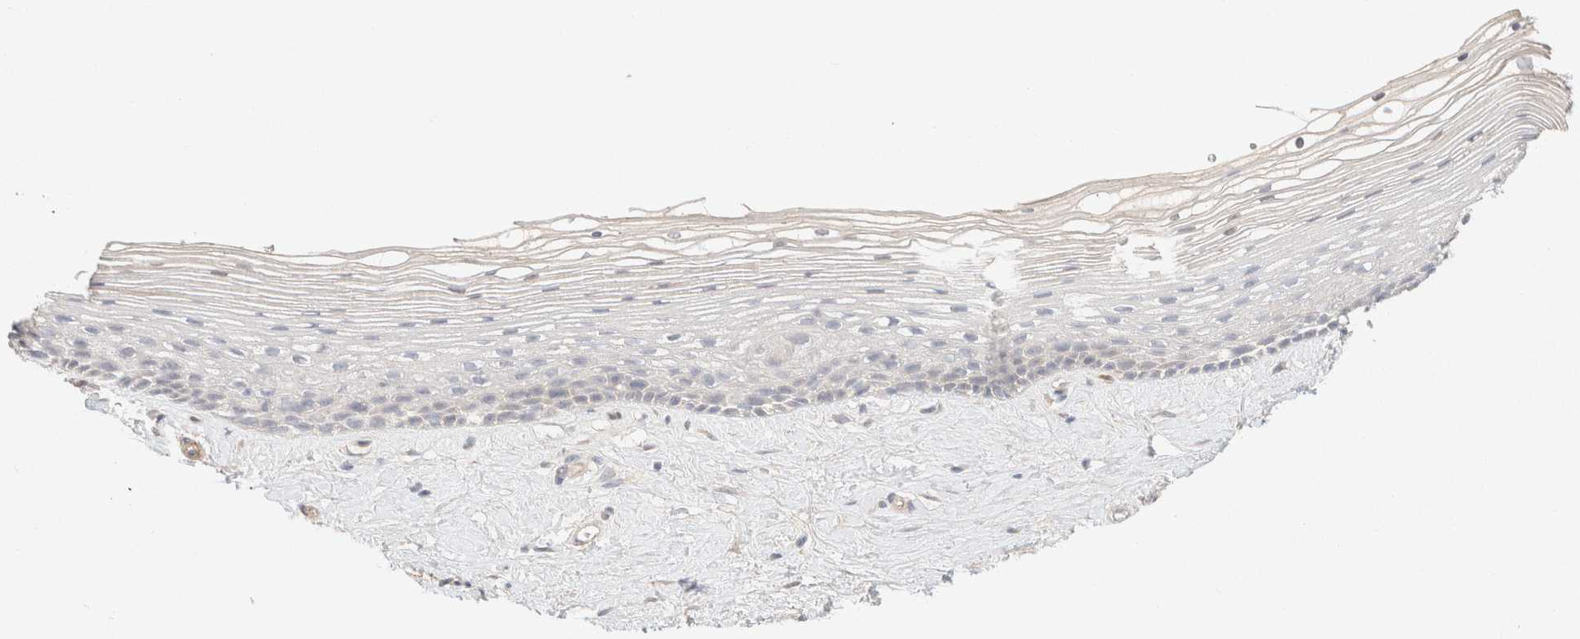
{"staining": {"intensity": "weak", "quantity": "<25%", "location": "cytoplasmic/membranous"}, "tissue": "vagina", "cell_type": "Squamous epithelial cells", "image_type": "normal", "snomed": [{"axis": "morphology", "description": "Normal tissue, NOS"}, {"axis": "topography", "description": "Vagina"}], "caption": "A micrograph of vagina stained for a protein reveals no brown staining in squamous epithelial cells.", "gene": "CSNK1E", "patient": {"sex": "female", "age": 46}}